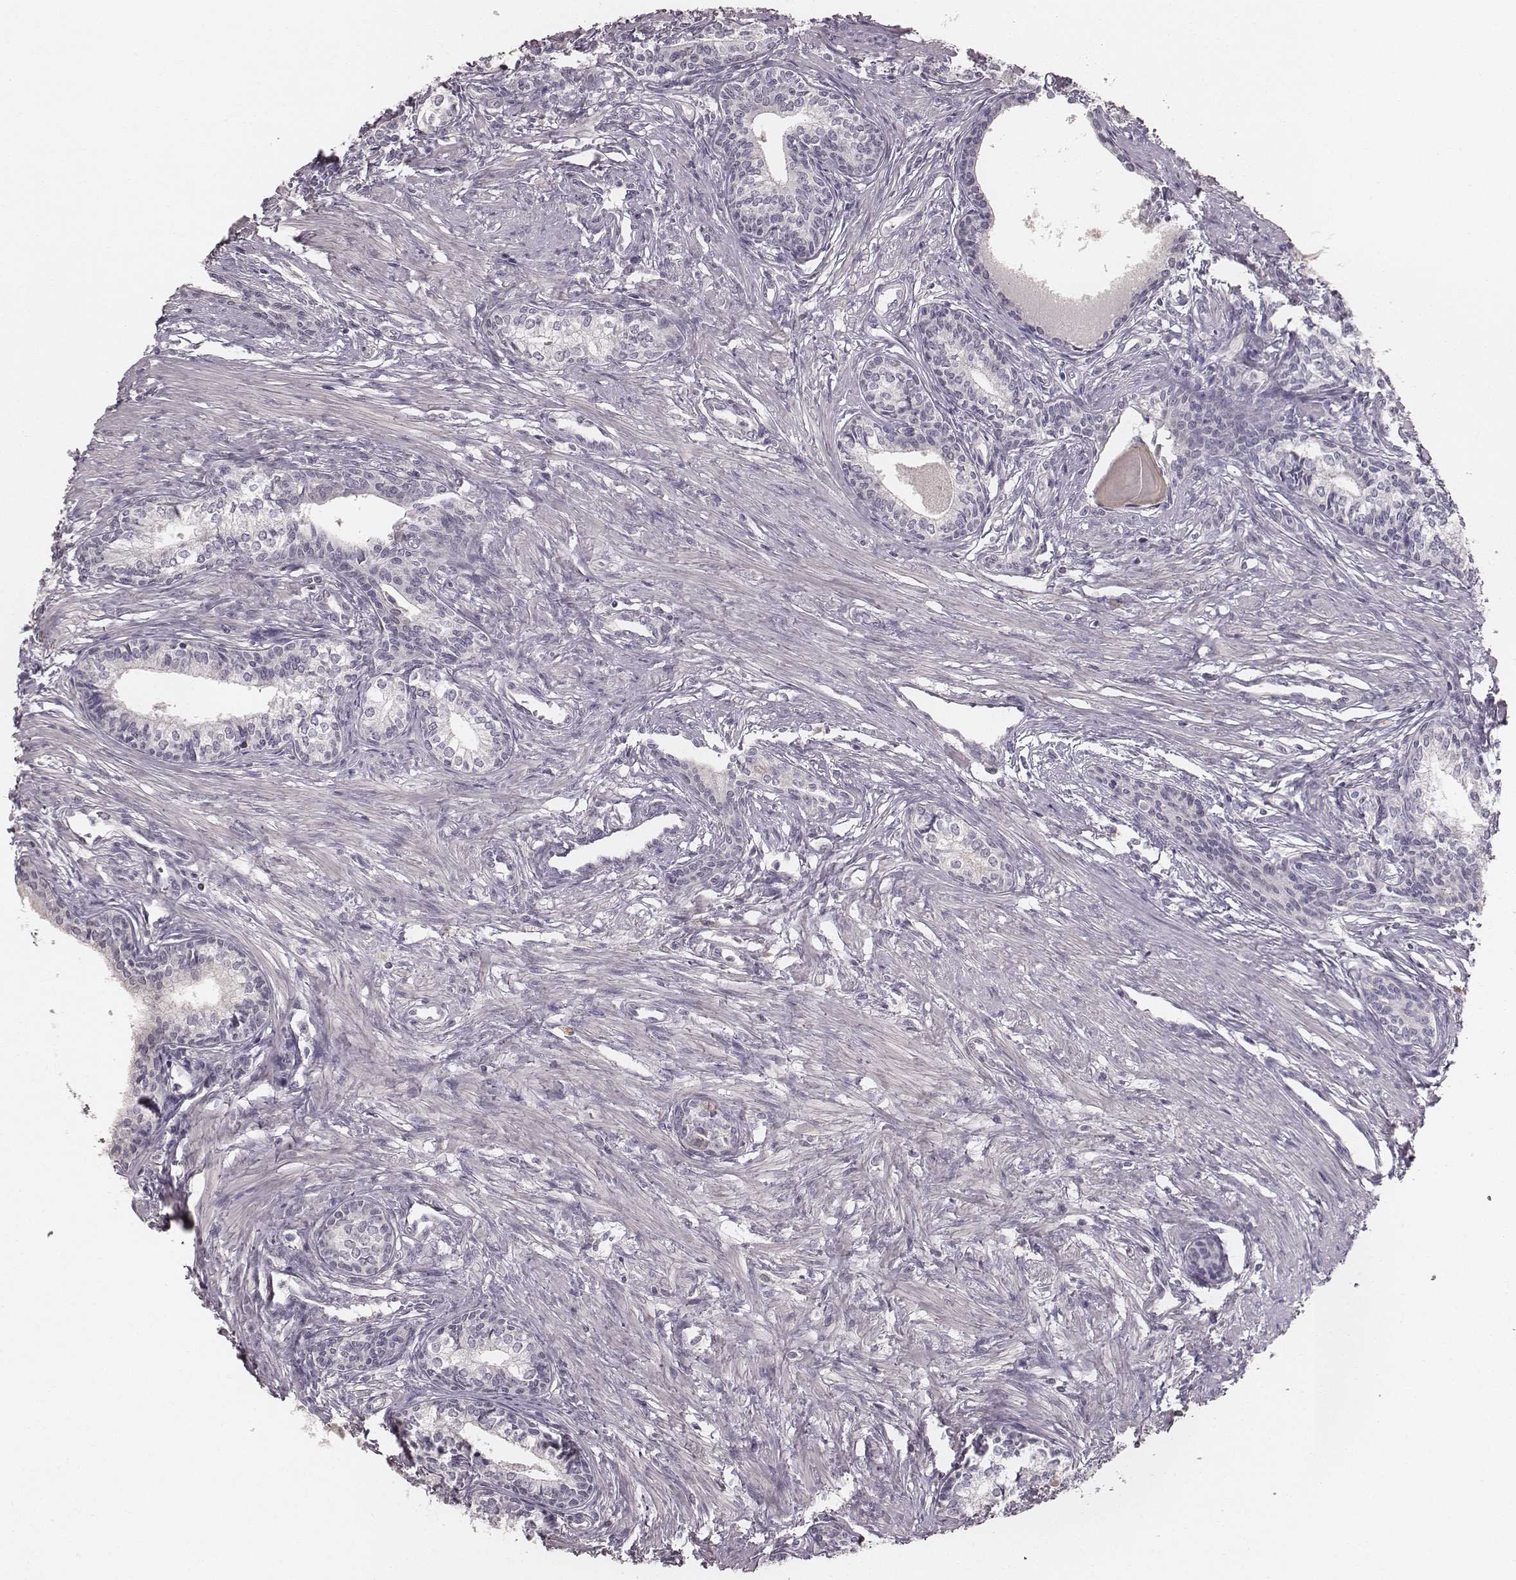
{"staining": {"intensity": "negative", "quantity": "none", "location": "none"}, "tissue": "prostate", "cell_type": "Glandular cells", "image_type": "normal", "snomed": [{"axis": "morphology", "description": "Normal tissue, NOS"}, {"axis": "topography", "description": "Prostate"}], "caption": "A high-resolution image shows IHC staining of normal prostate, which reveals no significant expression in glandular cells. (Stains: DAB (3,3'-diaminobenzidine) immunohistochemistry with hematoxylin counter stain, Microscopy: brightfield microscopy at high magnification).", "gene": "LY6K", "patient": {"sex": "male", "age": 60}}